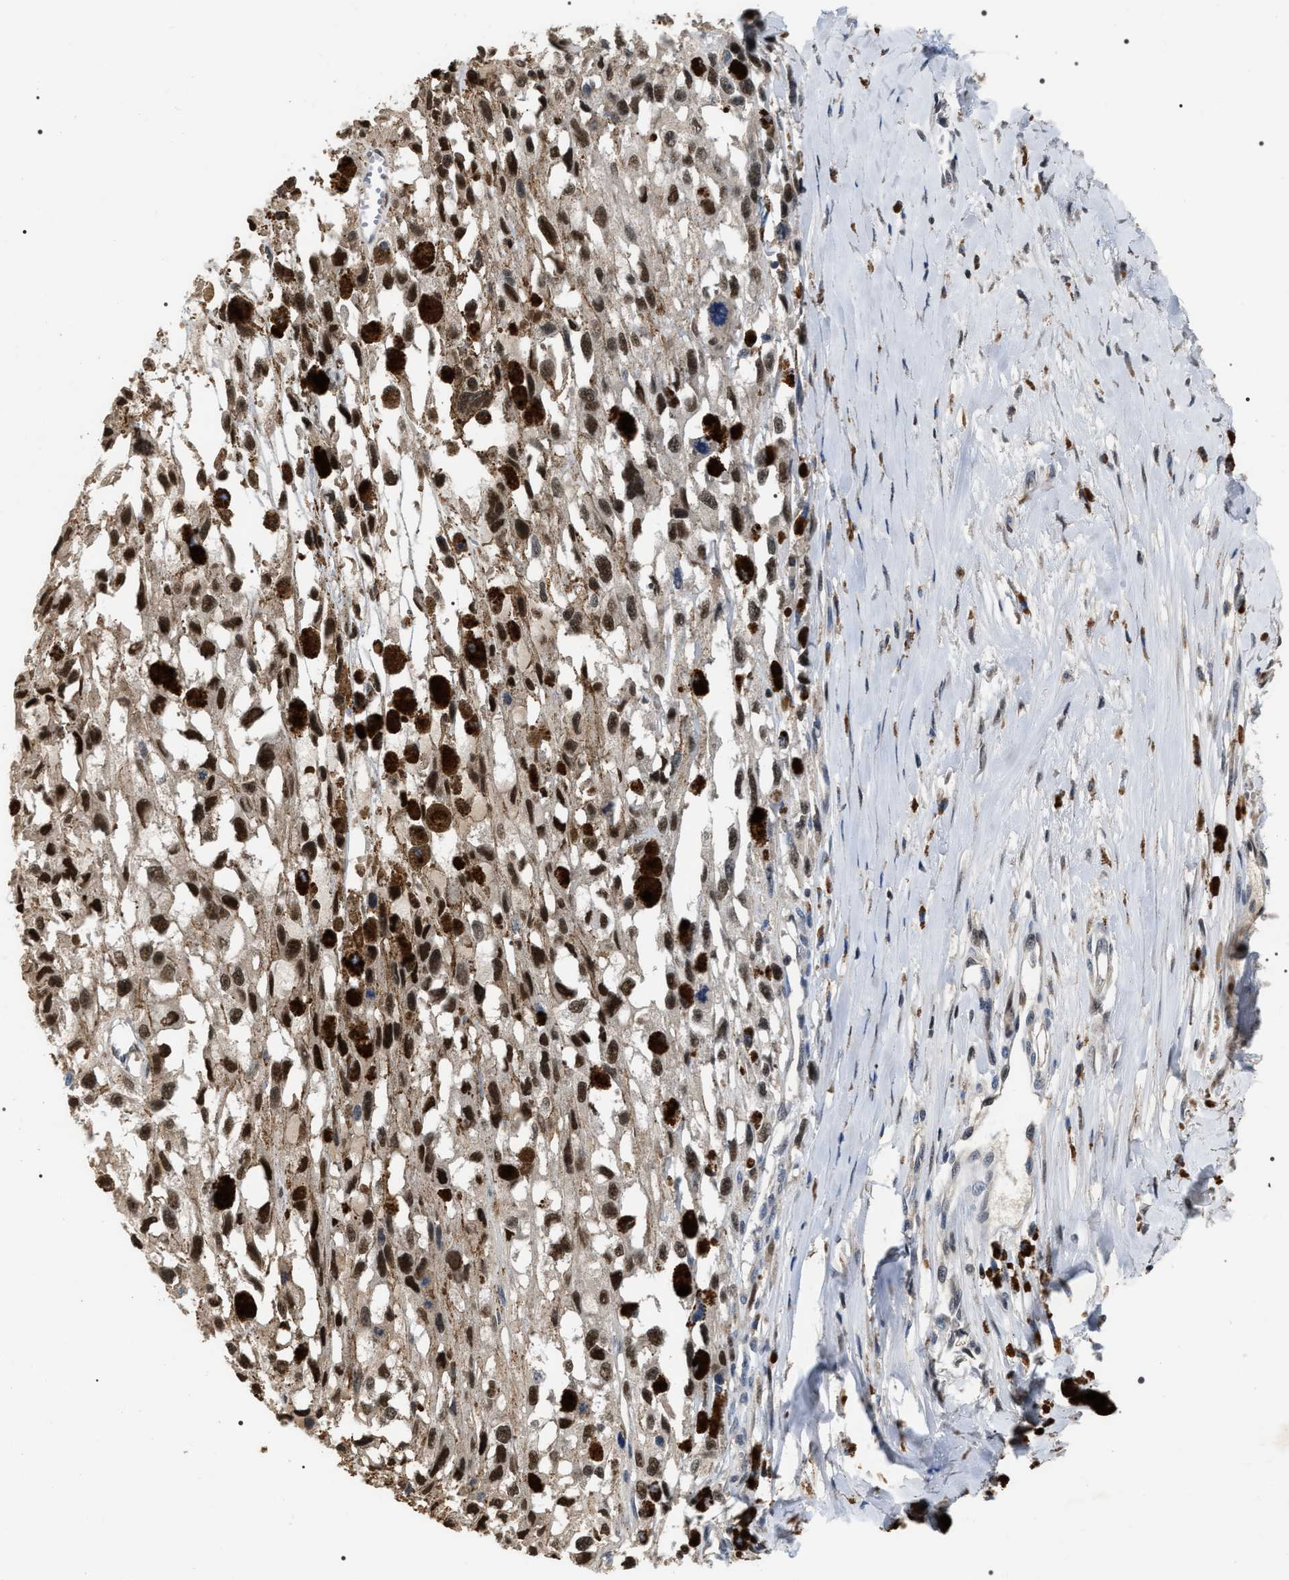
{"staining": {"intensity": "moderate", "quantity": ">75%", "location": "nuclear"}, "tissue": "melanoma", "cell_type": "Tumor cells", "image_type": "cancer", "snomed": [{"axis": "morphology", "description": "Malignant melanoma, Metastatic site"}, {"axis": "topography", "description": "Lymph node"}], "caption": "Immunohistochemical staining of human melanoma shows moderate nuclear protein positivity in approximately >75% of tumor cells. The staining is performed using DAB (3,3'-diaminobenzidine) brown chromogen to label protein expression. The nuclei are counter-stained blue using hematoxylin.", "gene": "C7orf25", "patient": {"sex": "male", "age": 59}}